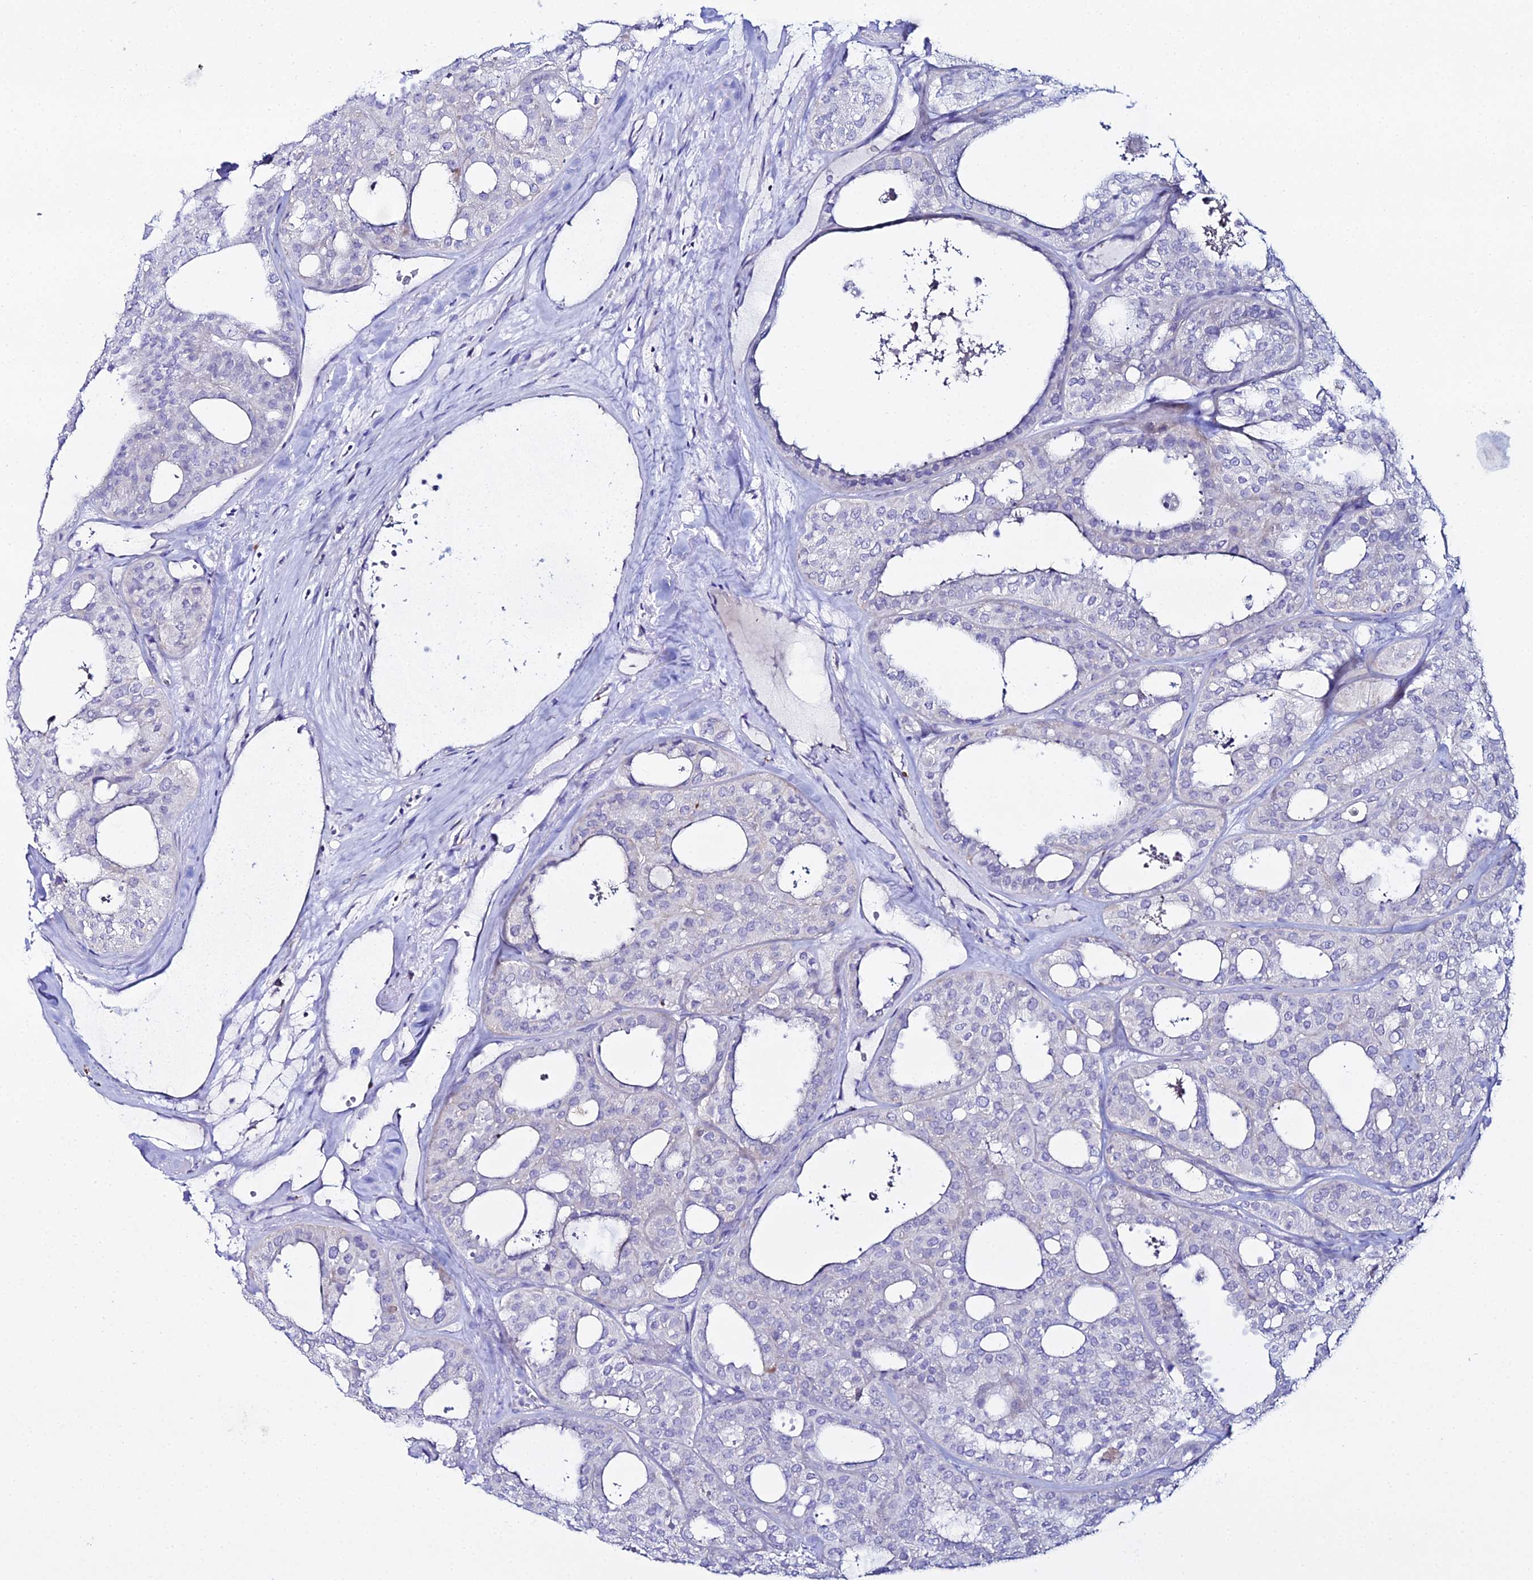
{"staining": {"intensity": "negative", "quantity": "none", "location": "none"}, "tissue": "thyroid cancer", "cell_type": "Tumor cells", "image_type": "cancer", "snomed": [{"axis": "morphology", "description": "Follicular adenoma carcinoma, NOS"}, {"axis": "topography", "description": "Thyroid gland"}], "caption": "DAB (3,3'-diaminobenzidine) immunohistochemical staining of human thyroid follicular adenoma carcinoma displays no significant staining in tumor cells. (Immunohistochemistry, brightfield microscopy, high magnification).", "gene": "DHX34", "patient": {"sex": "male", "age": 75}}